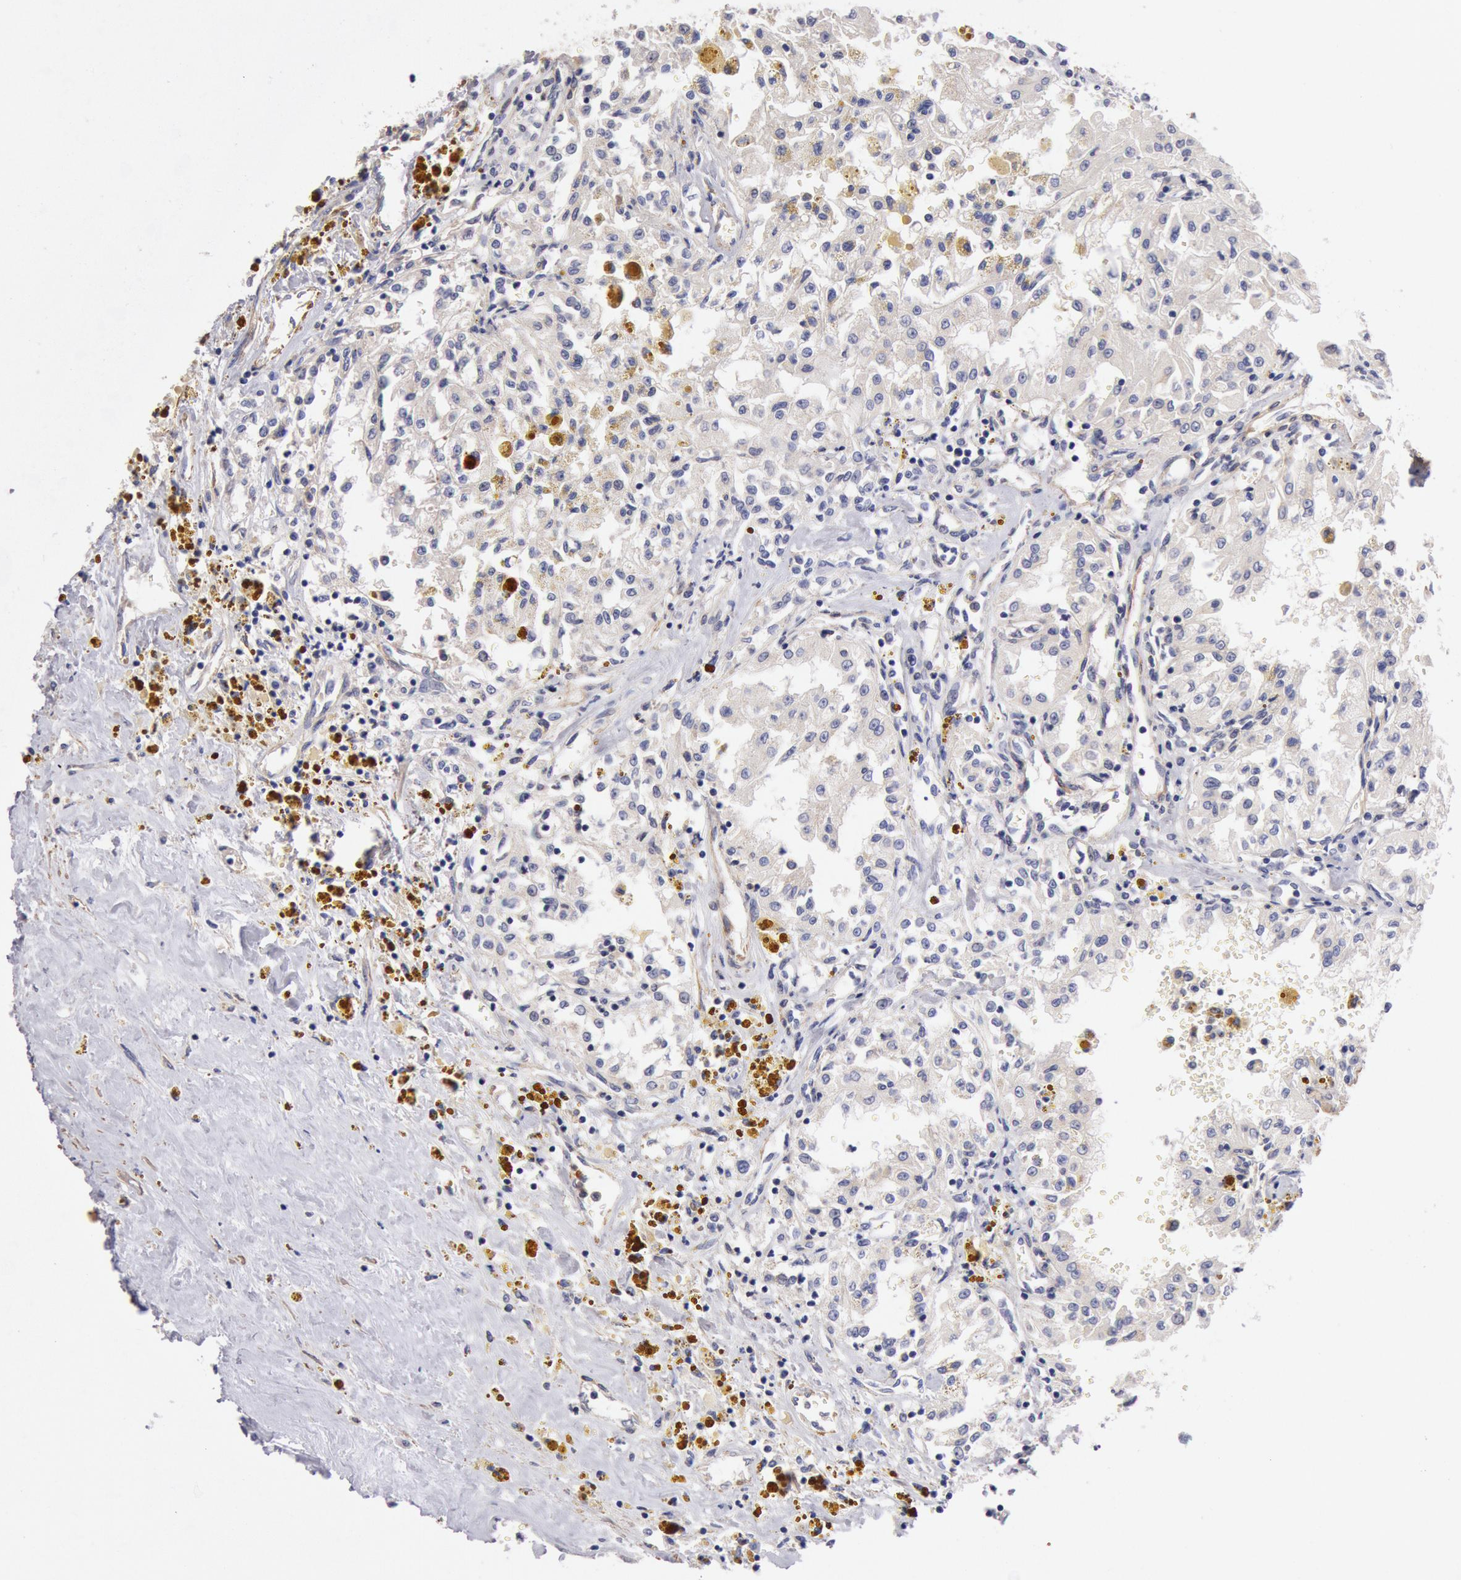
{"staining": {"intensity": "weak", "quantity": "<25%", "location": "cytoplasmic/membranous"}, "tissue": "renal cancer", "cell_type": "Tumor cells", "image_type": "cancer", "snomed": [{"axis": "morphology", "description": "Adenocarcinoma, NOS"}, {"axis": "topography", "description": "Kidney"}], "caption": "This is an immunohistochemistry photomicrograph of renal cancer (adenocarcinoma). There is no staining in tumor cells.", "gene": "TMED8", "patient": {"sex": "male", "age": 78}}